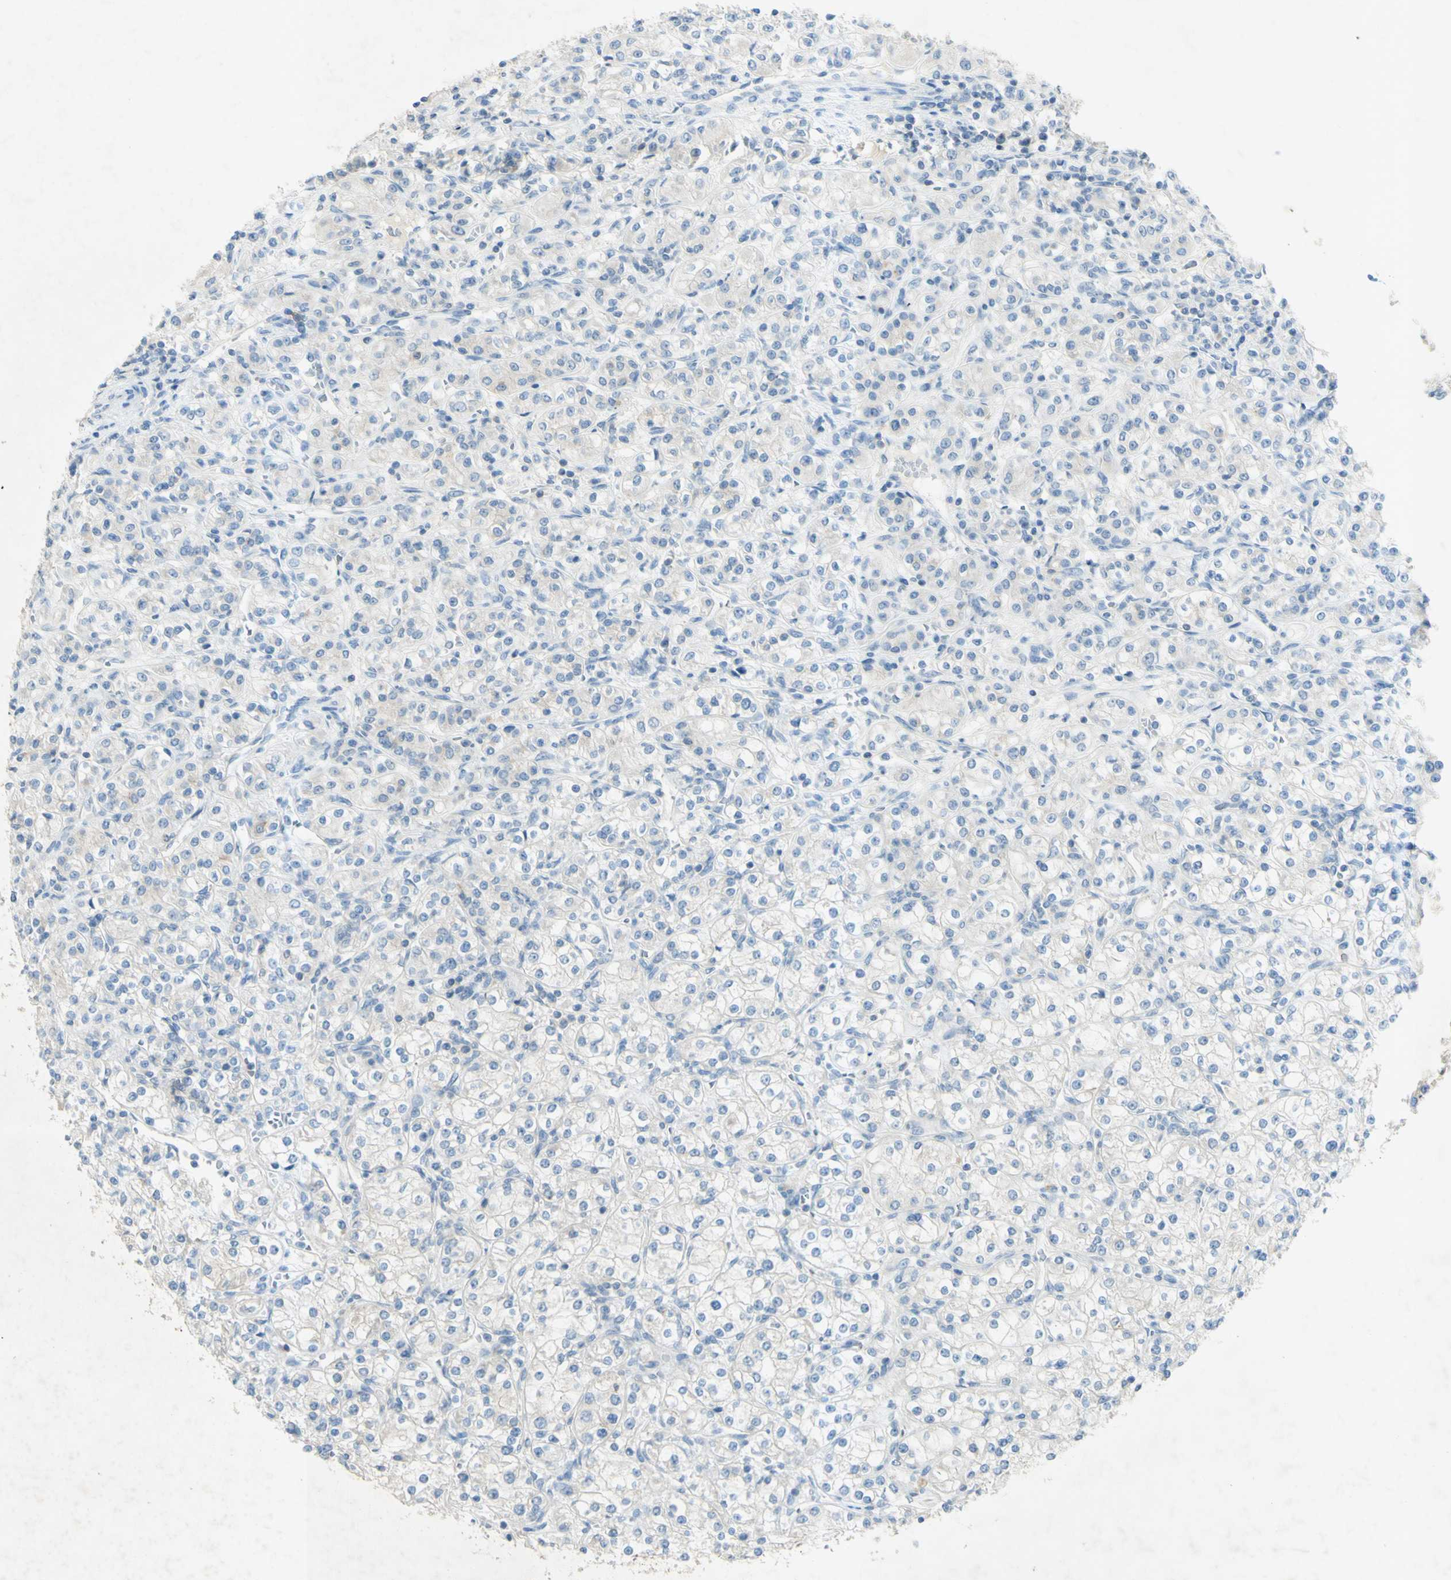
{"staining": {"intensity": "negative", "quantity": "none", "location": "none"}, "tissue": "renal cancer", "cell_type": "Tumor cells", "image_type": "cancer", "snomed": [{"axis": "morphology", "description": "Adenocarcinoma, NOS"}, {"axis": "topography", "description": "Kidney"}], "caption": "IHC image of neoplastic tissue: adenocarcinoma (renal) stained with DAB (3,3'-diaminobenzidine) displays no significant protein expression in tumor cells. (DAB (3,3'-diaminobenzidine) immunohistochemistry with hematoxylin counter stain).", "gene": "GDF15", "patient": {"sex": "male", "age": 77}}